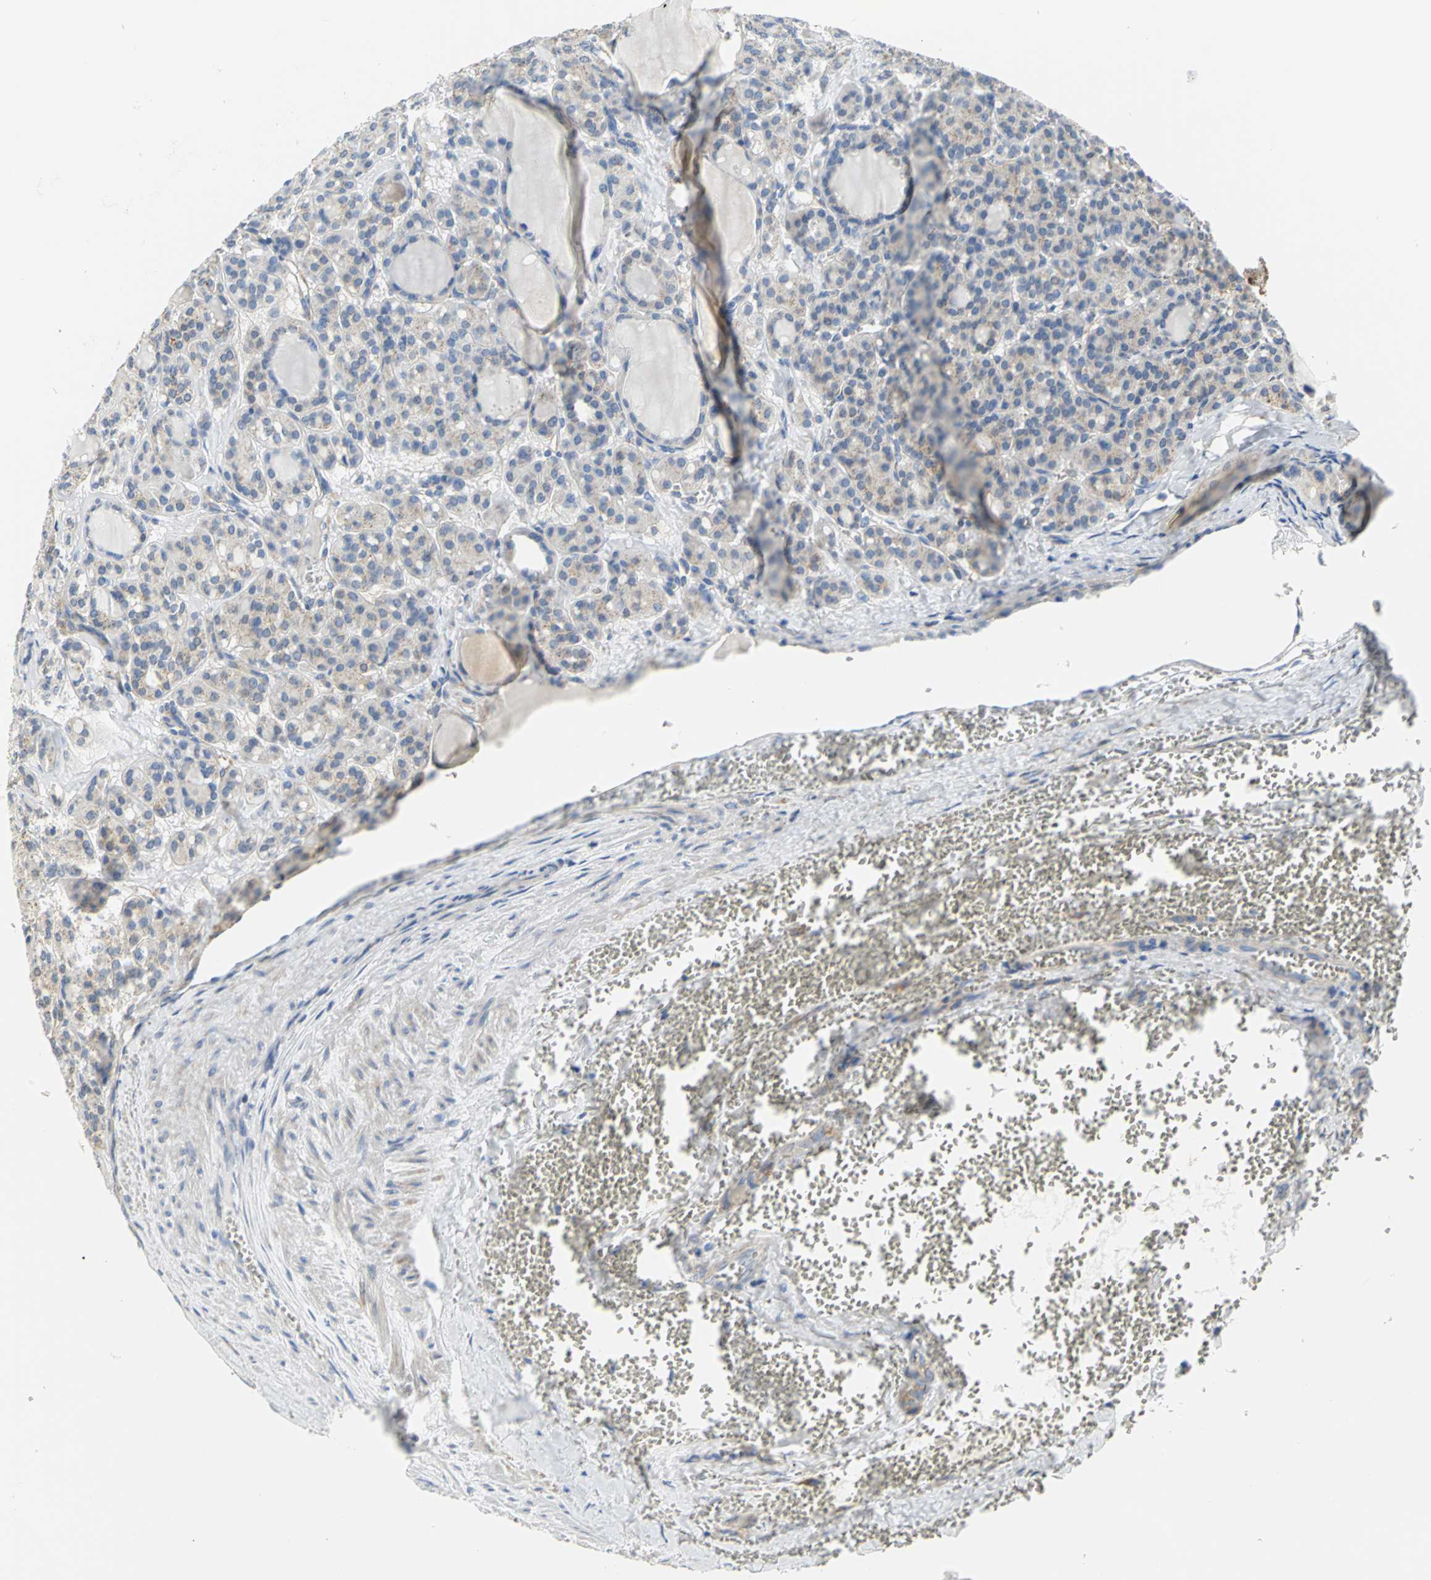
{"staining": {"intensity": "moderate", "quantity": ">75%", "location": "cytoplasmic/membranous"}, "tissue": "thyroid cancer", "cell_type": "Tumor cells", "image_type": "cancer", "snomed": [{"axis": "morphology", "description": "Follicular adenoma carcinoma, NOS"}, {"axis": "topography", "description": "Thyroid gland"}], "caption": "A brown stain highlights moderate cytoplasmic/membranous expression of a protein in thyroid cancer (follicular adenoma carcinoma) tumor cells.", "gene": "GNRH2", "patient": {"sex": "female", "age": 71}}